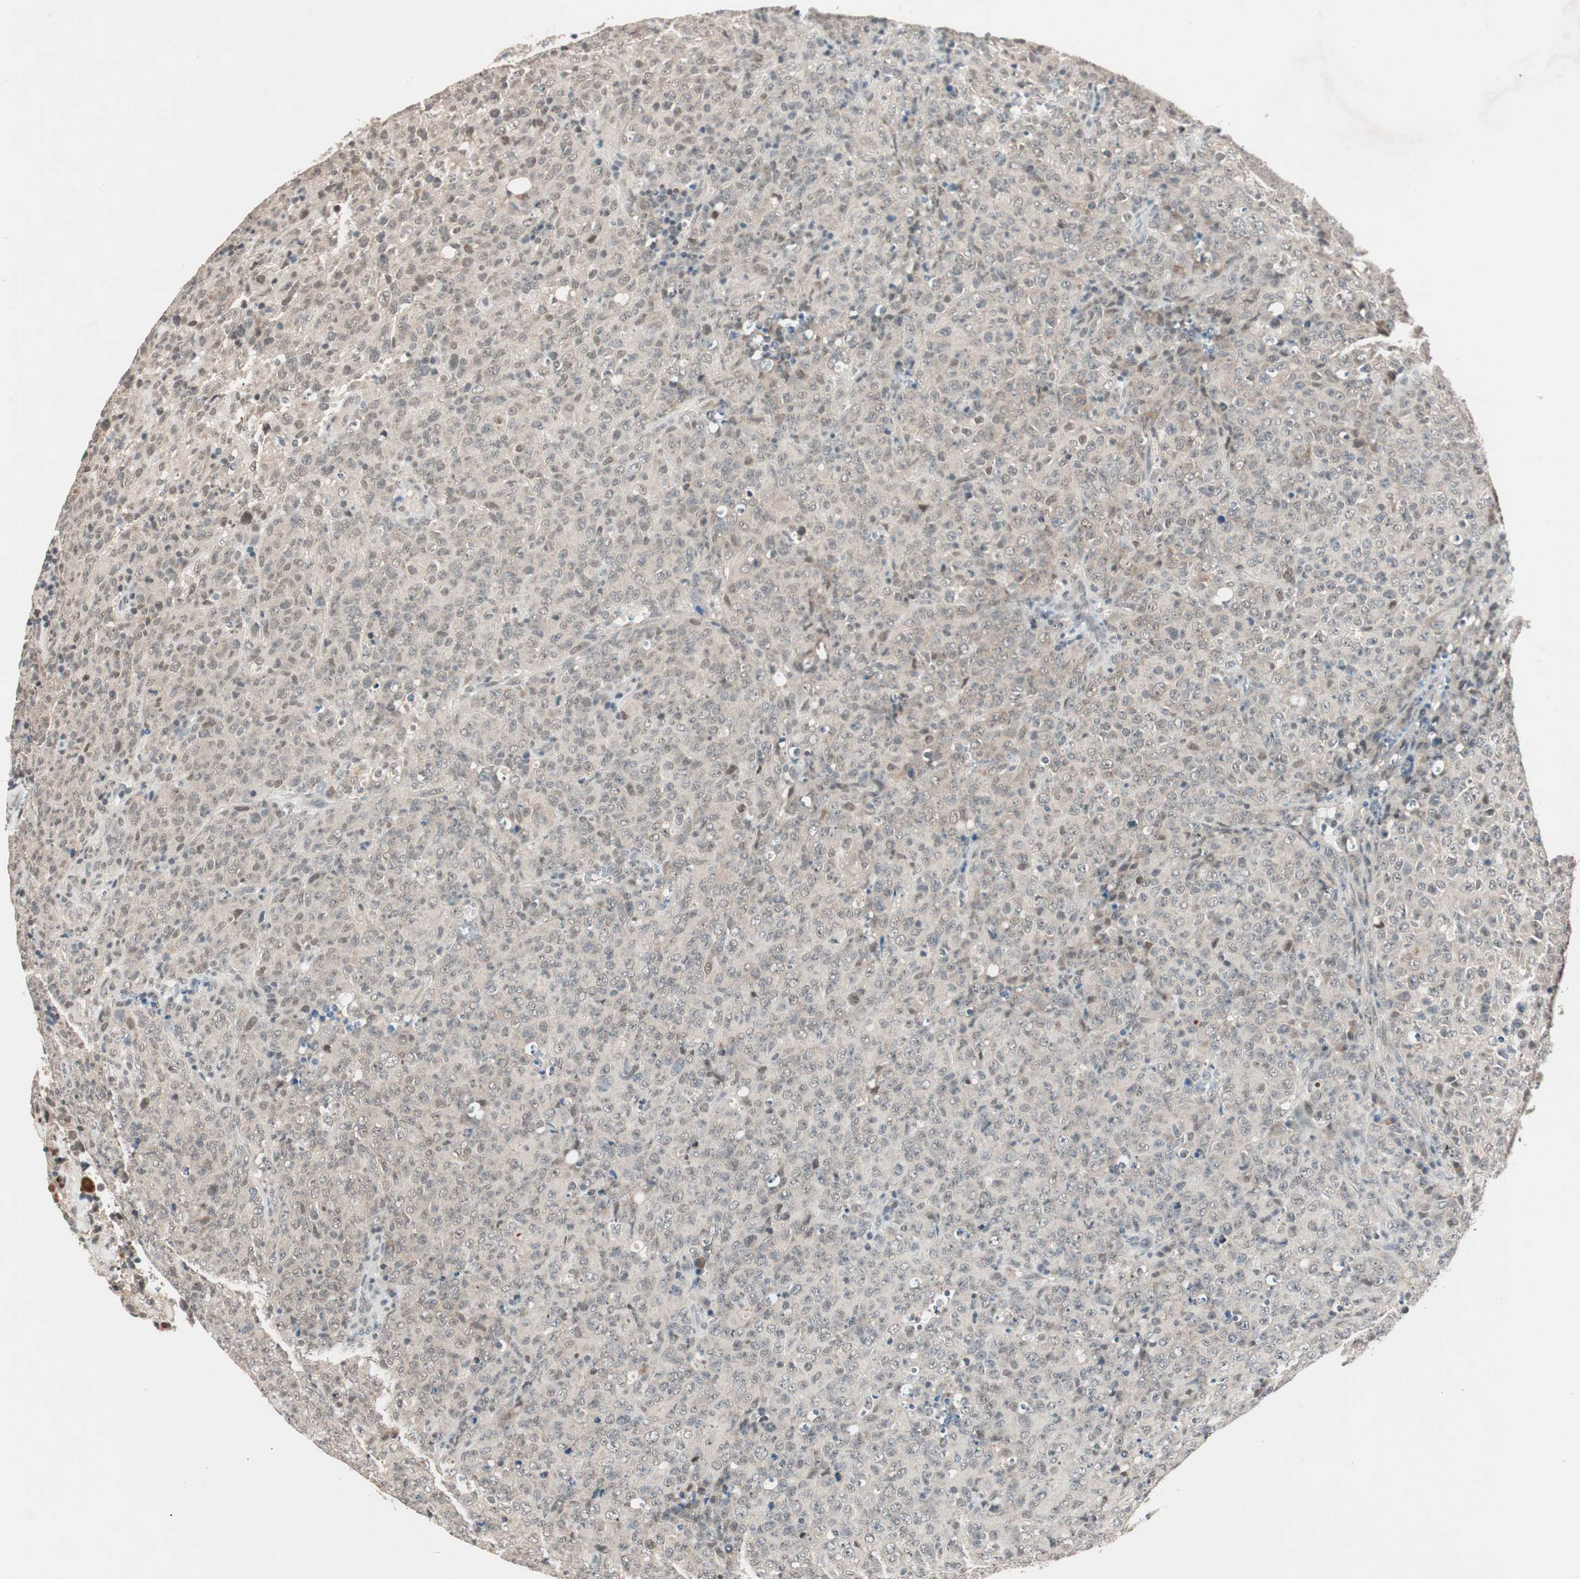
{"staining": {"intensity": "weak", "quantity": "25%-75%", "location": "nuclear"}, "tissue": "lymphoma", "cell_type": "Tumor cells", "image_type": "cancer", "snomed": [{"axis": "morphology", "description": "Malignant lymphoma, non-Hodgkin's type, High grade"}, {"axis": "topography", "description": "Tonsil"}], "caption": "Lymphoma stained with a protein marker demonstrates weak staining in tumor cells.", "gene": "NFRKB", "patient": {"sex": "female", "age": 36}}